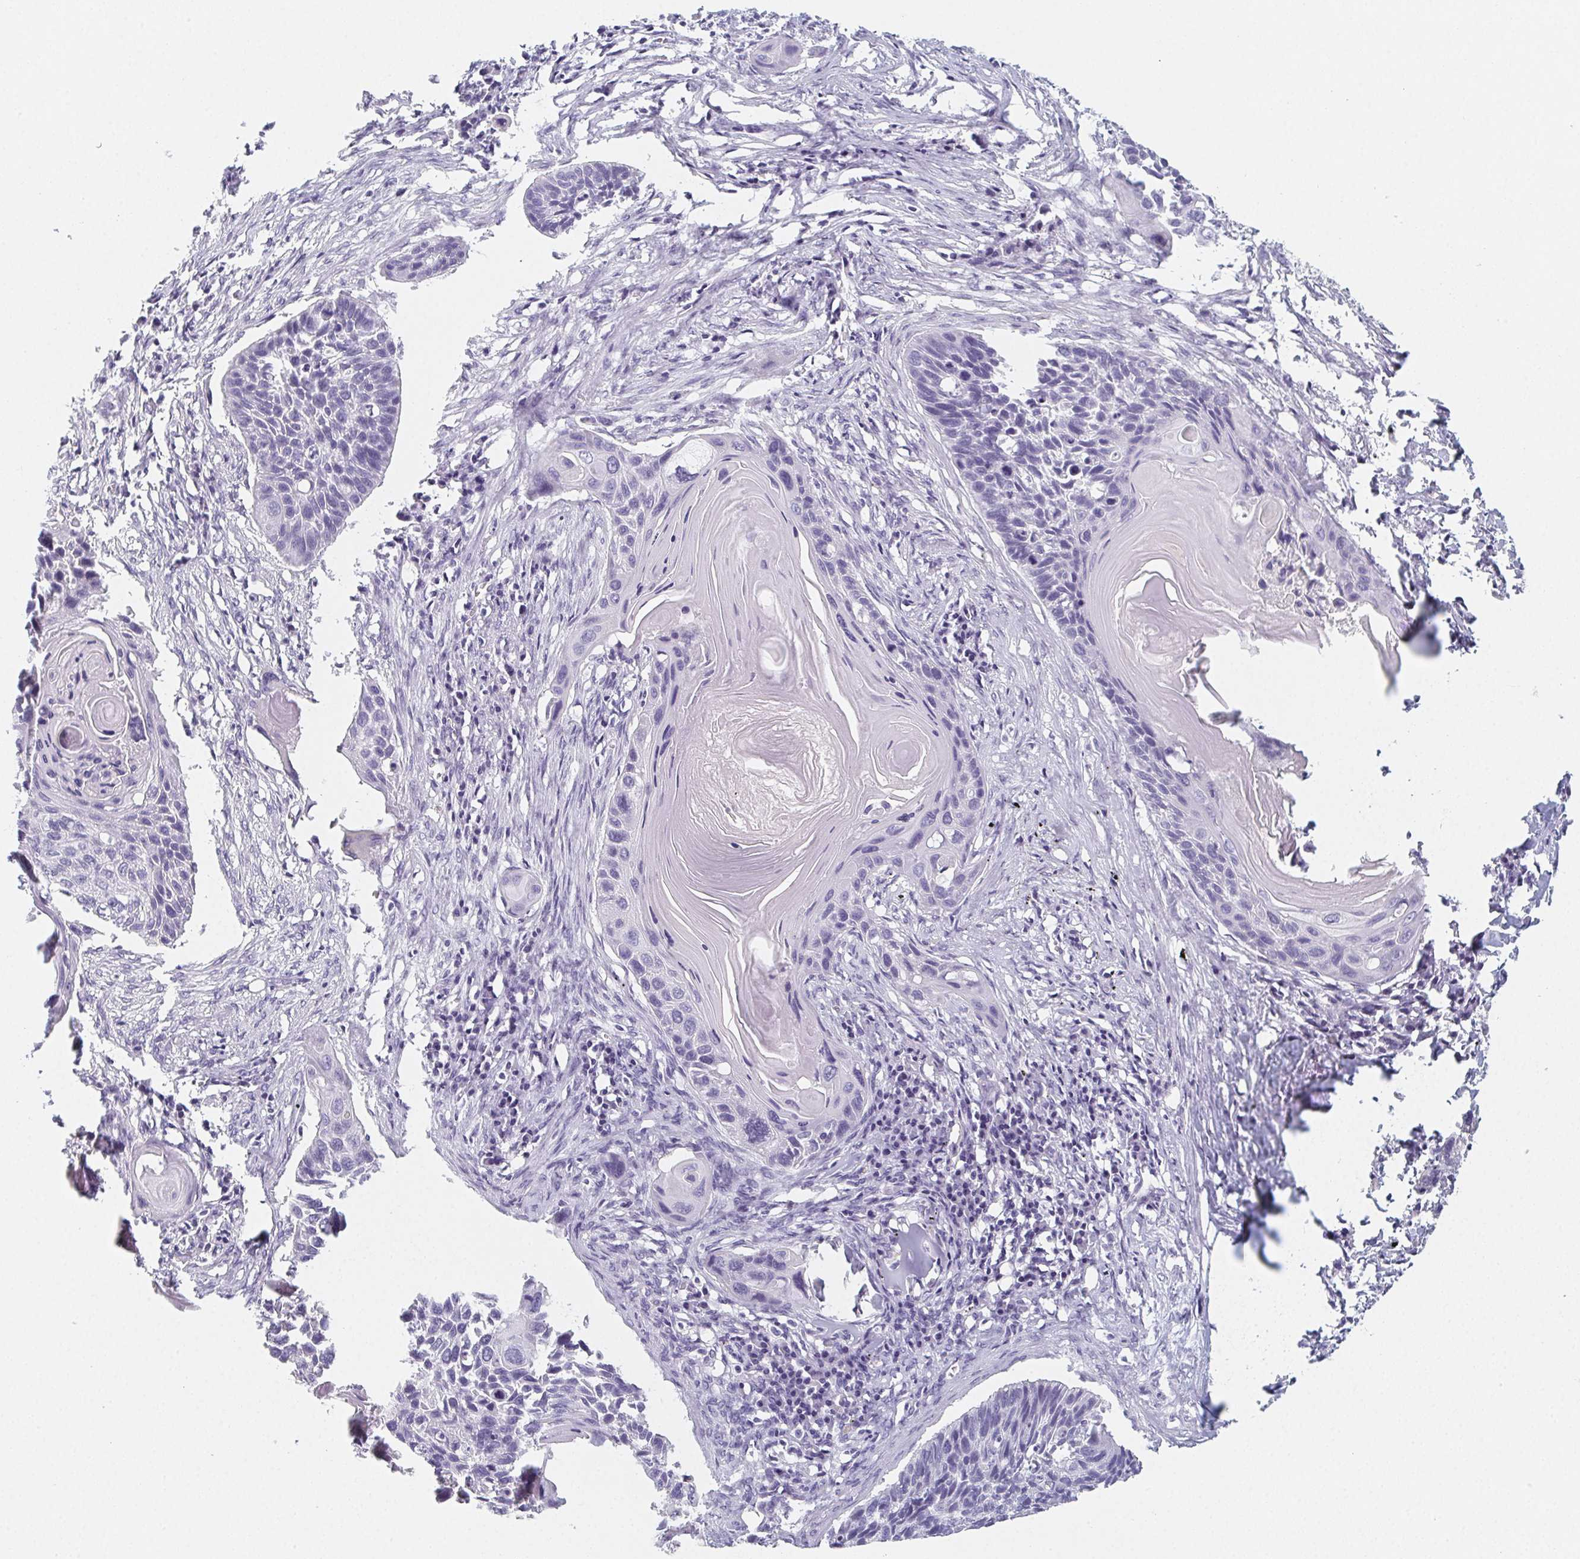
{"staining": {"intensity": "negative", "quantity": "none", "location": "none"}, "tissue": "lung cancer", "cell_type": "Tumor cells", "image_type": "cancer", "snomed": [{"axis": "morphology", "description": "Squamous cell carcinoma, NOS"}, {"axis": "topography", "description": "Lung"}], "caption": "The IHC photomicrograph has no significant expression in tumor cells of lung cancer (squamous cell carcinoma) tissue.", "gene": "GLIPR1L1", "patient": {"sex": "male", "age": 78}}